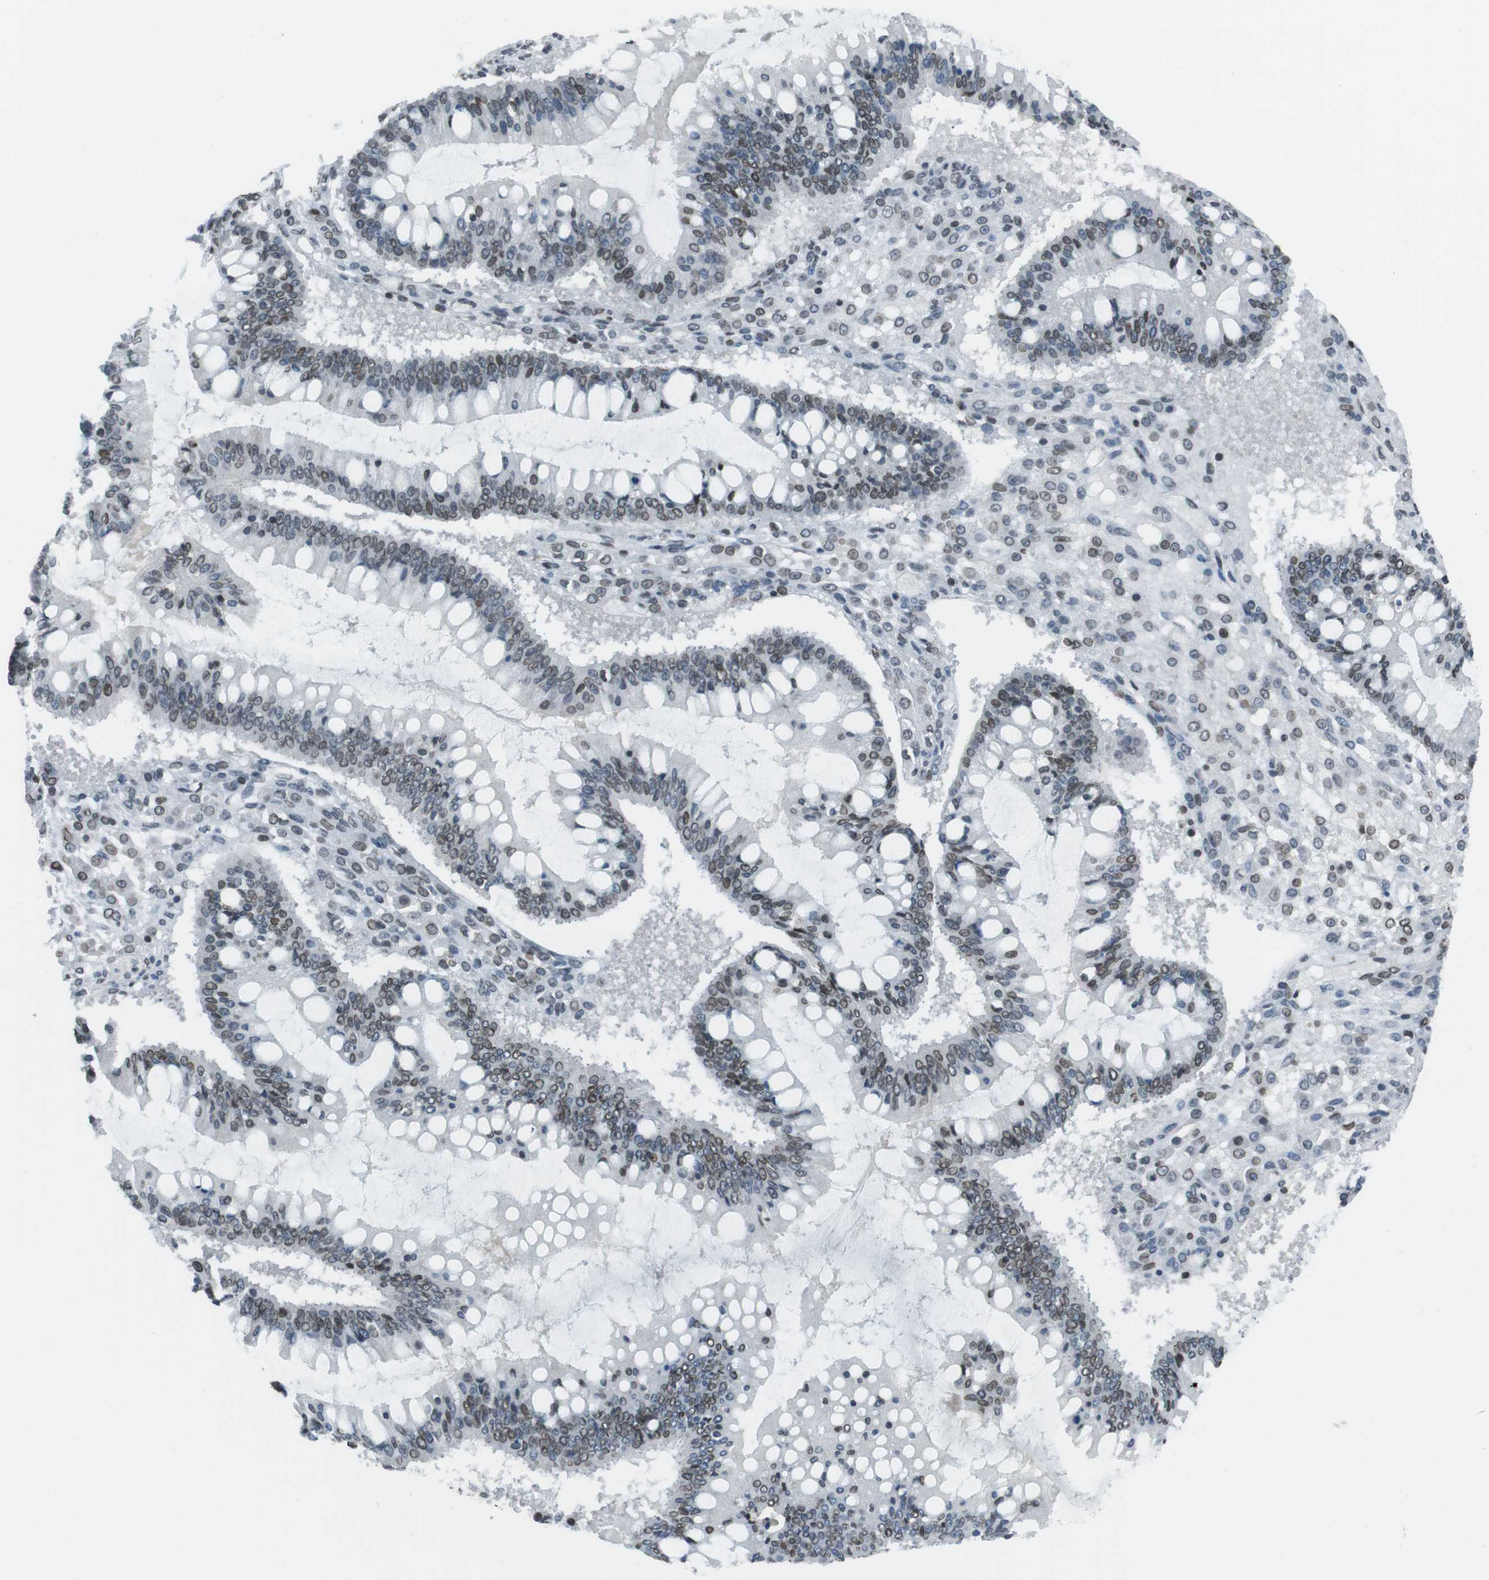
{"staining": {"intensity": "moderate", "quantity": "25%-75%", "location": "cytoplasmic/membranous,nuclear"}, "tissue": "ovarian cancer", "cell_type": "Tumor cells", "image_type": "cancer", "snomed": [{"axis": "morphology", "description": "Cystadenocarcinoma, mucinous, NOS"}, {"axis": "topography", "description": "Ovary"}], "caption": "DAB (3,3'-diaminobenzidine) immunohistochemical staining of ovarian cancer demonstrates moderate cytoplasmic/membranous and nuclear protein expression in approximately 25%-75% of tumor cells.", "gene": "MAD1L1", "patient": {"sex": "female", "age": 73}}